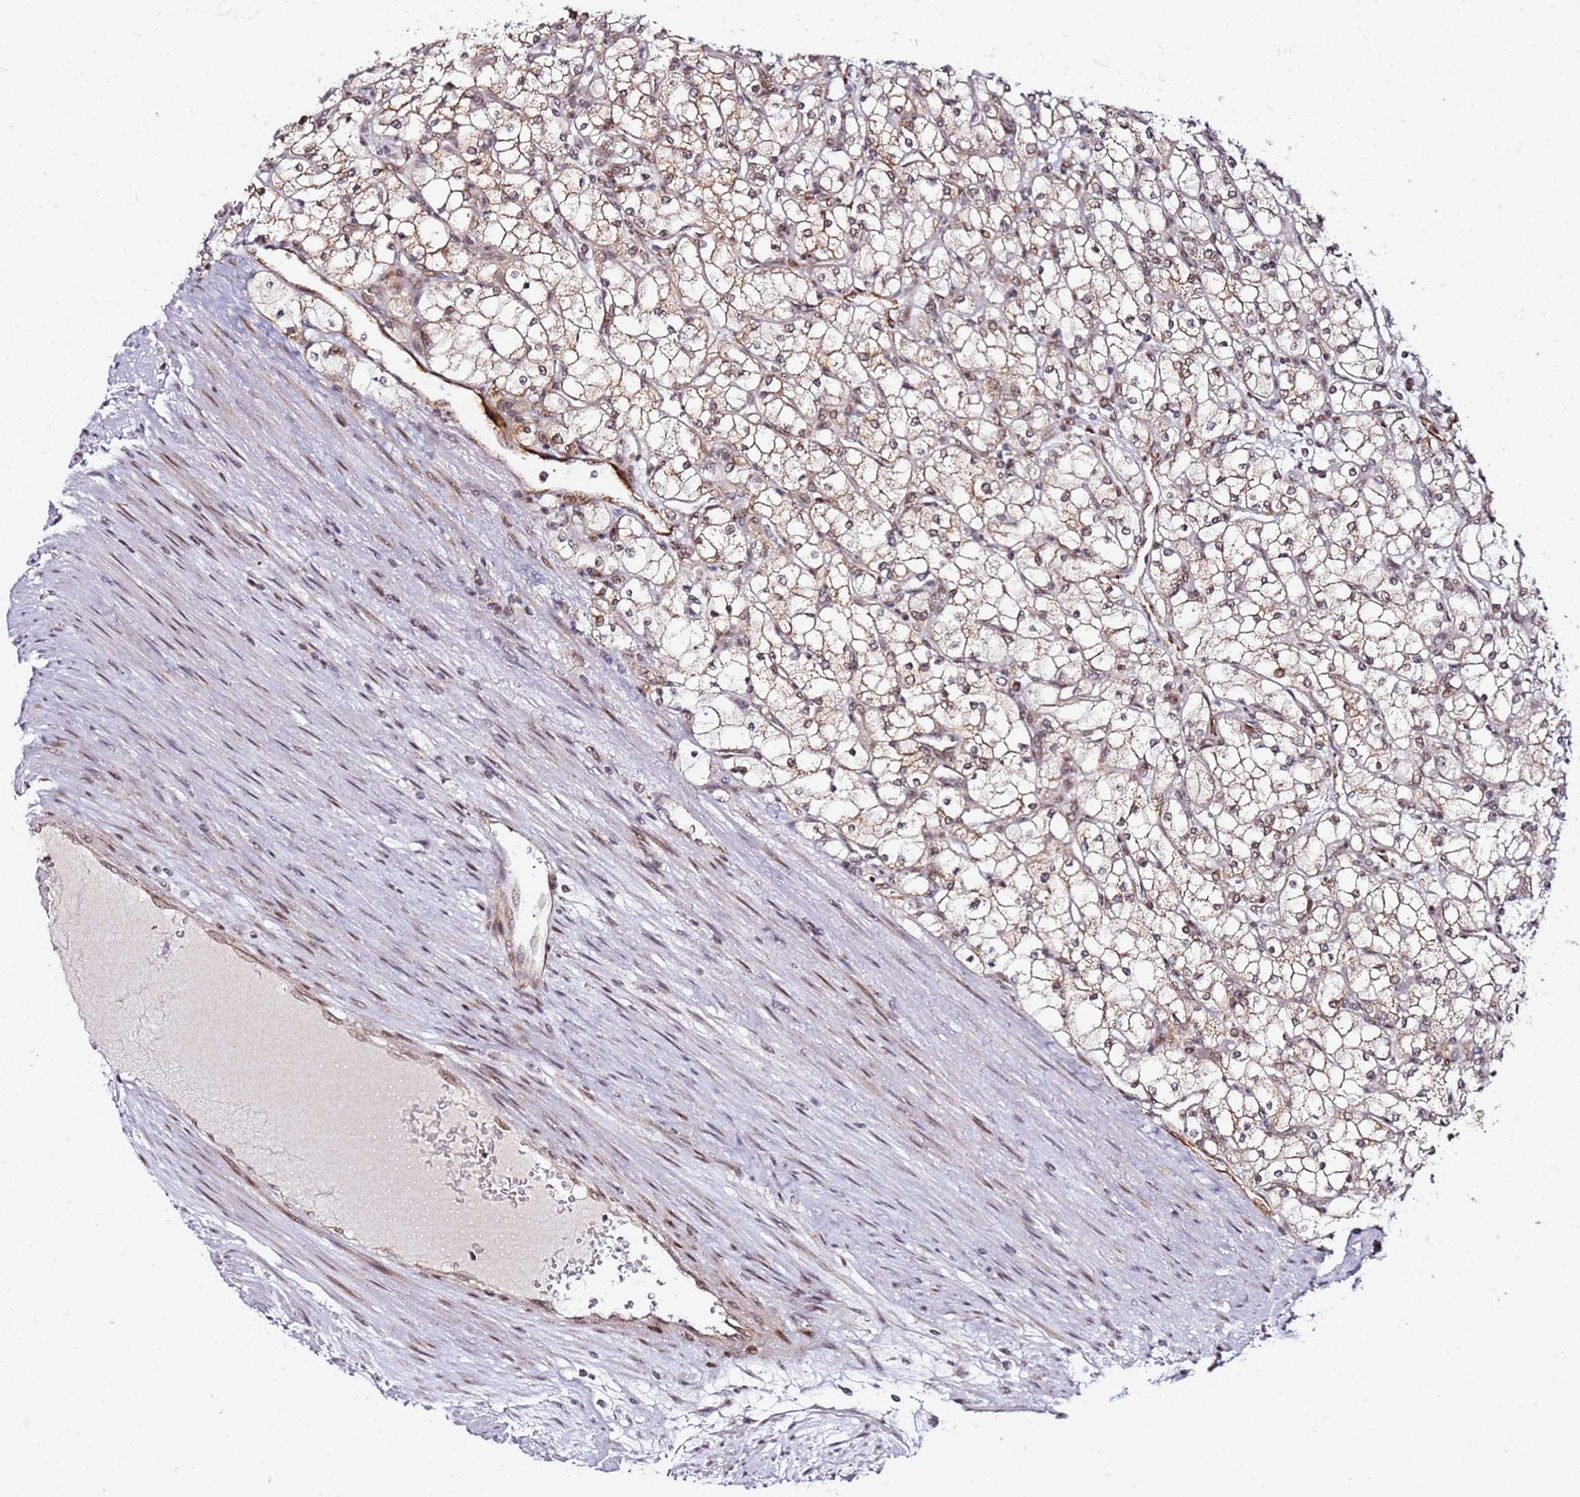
{"staining": {"intensity": "weak", "quantity": ">75%", "location": "cytoplasmic/membranous,nuclear"}, "tissue": "renal cancer", "cell_type": "Tumor cells", "image_type": "cancer", "snomed": [{"axis": "morphology", "description": "Adenocarcinoma, NOS"}, {"axis": "topography", "description": "Kidney"}], "caption": "Protein staining of renal cancer (adenocarcinoma) tissue displays weak cytoplasmic/membranous and nuclear positivity in approximately >75% of tumor cells.", "gene": "TP53AIP1", "patient": {"sex": "male", "age": 80}}